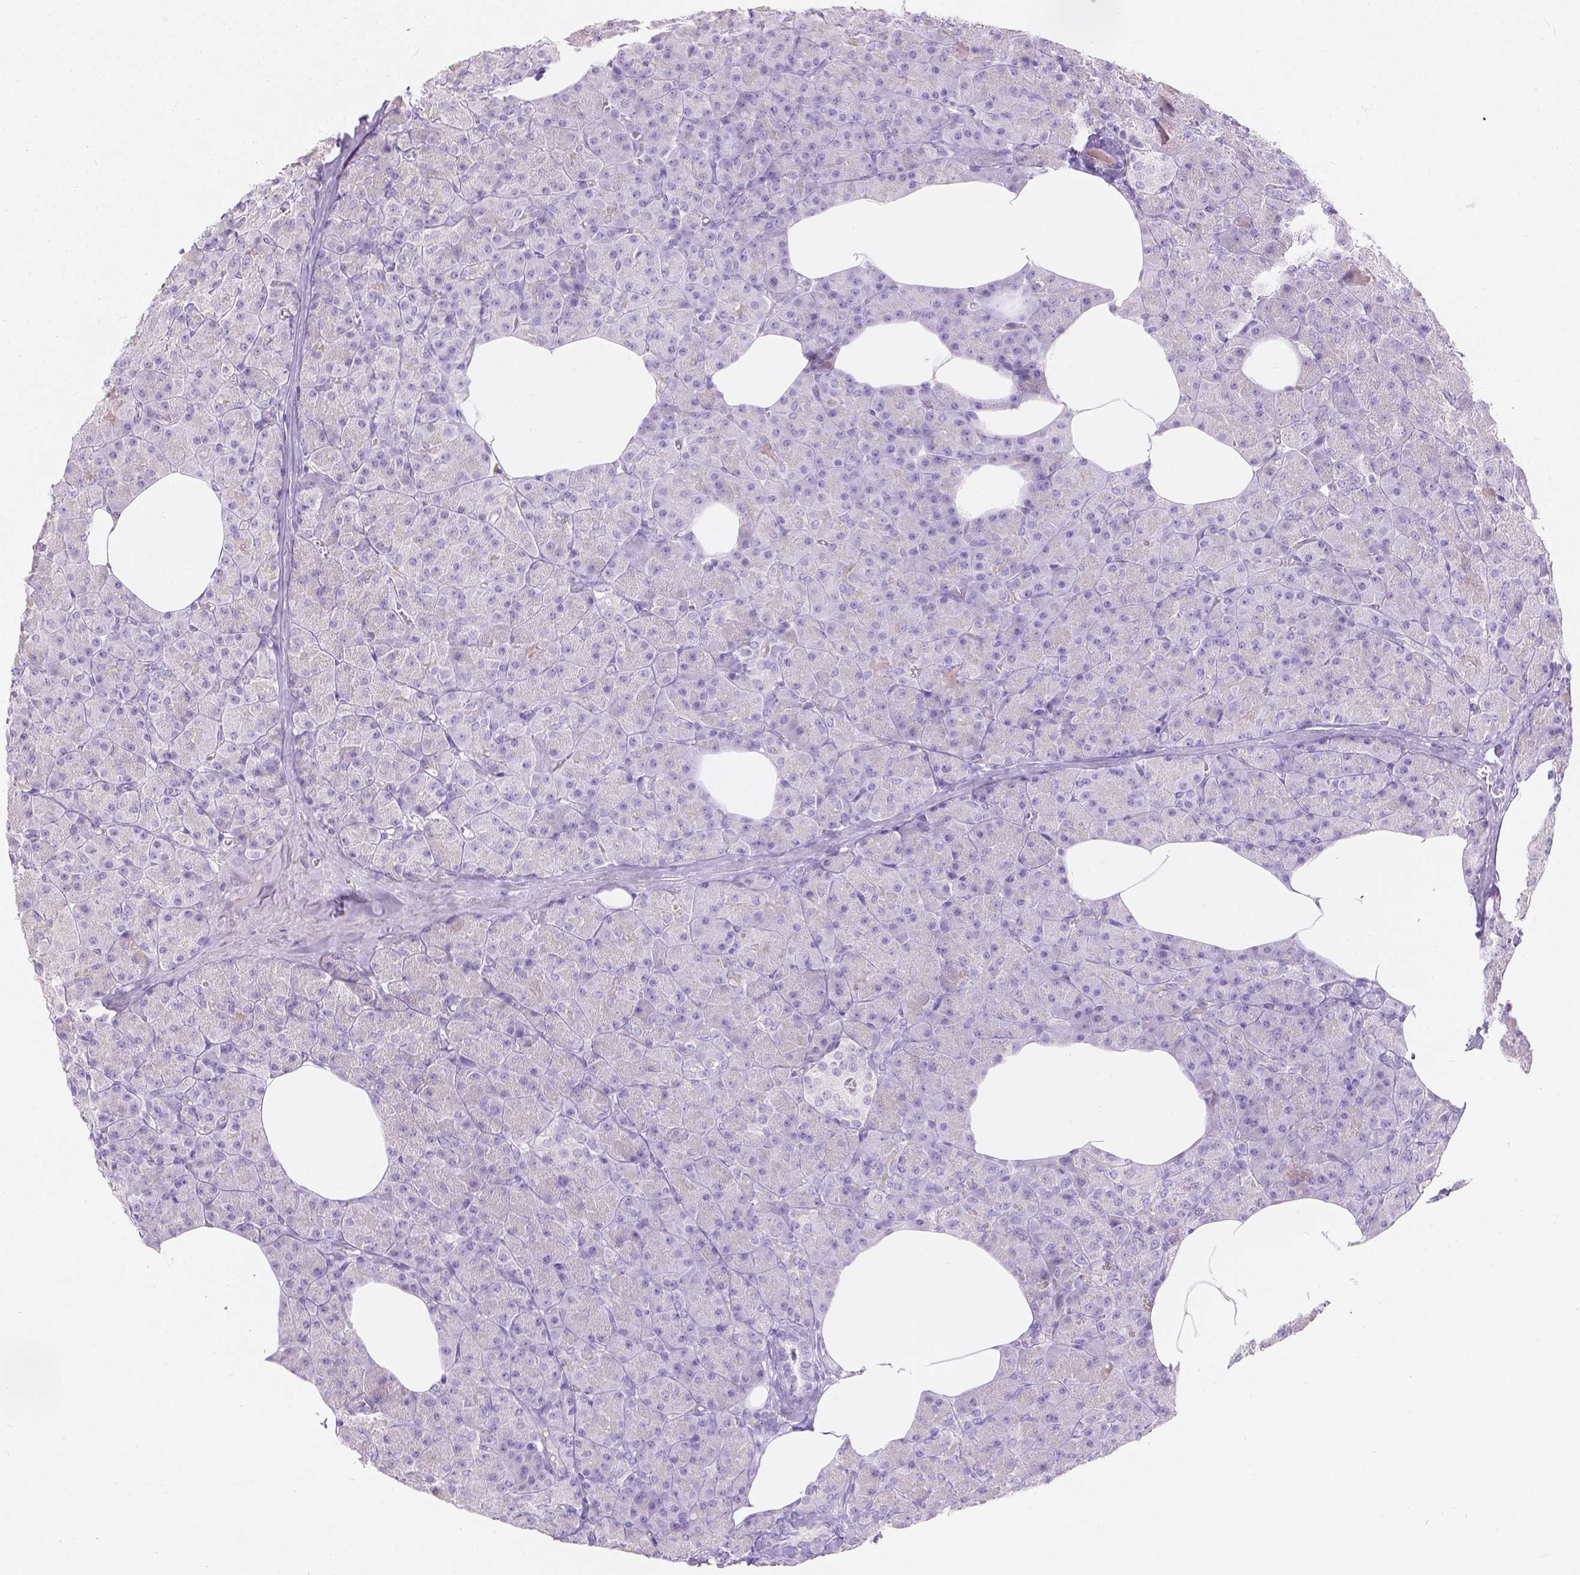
{"staining": {"intensity": "negative", "quantity": "none", "location": "none"}, "tissue": "pancreas", "cell_type": "Exocrine glandular cells", "image_type": "normal", "snomed": [{"axis": "morphology", "description": "Normal tissue, NOS"}, {"axis": "topography", "description": "Pancreas"}], "caption": "Immunohistochemistry of benign human pancreas exhibits no expression in exocrine glandular cells.", "gene": "GAL3ST2", "patient": {"sex": "female", "age": 45}}